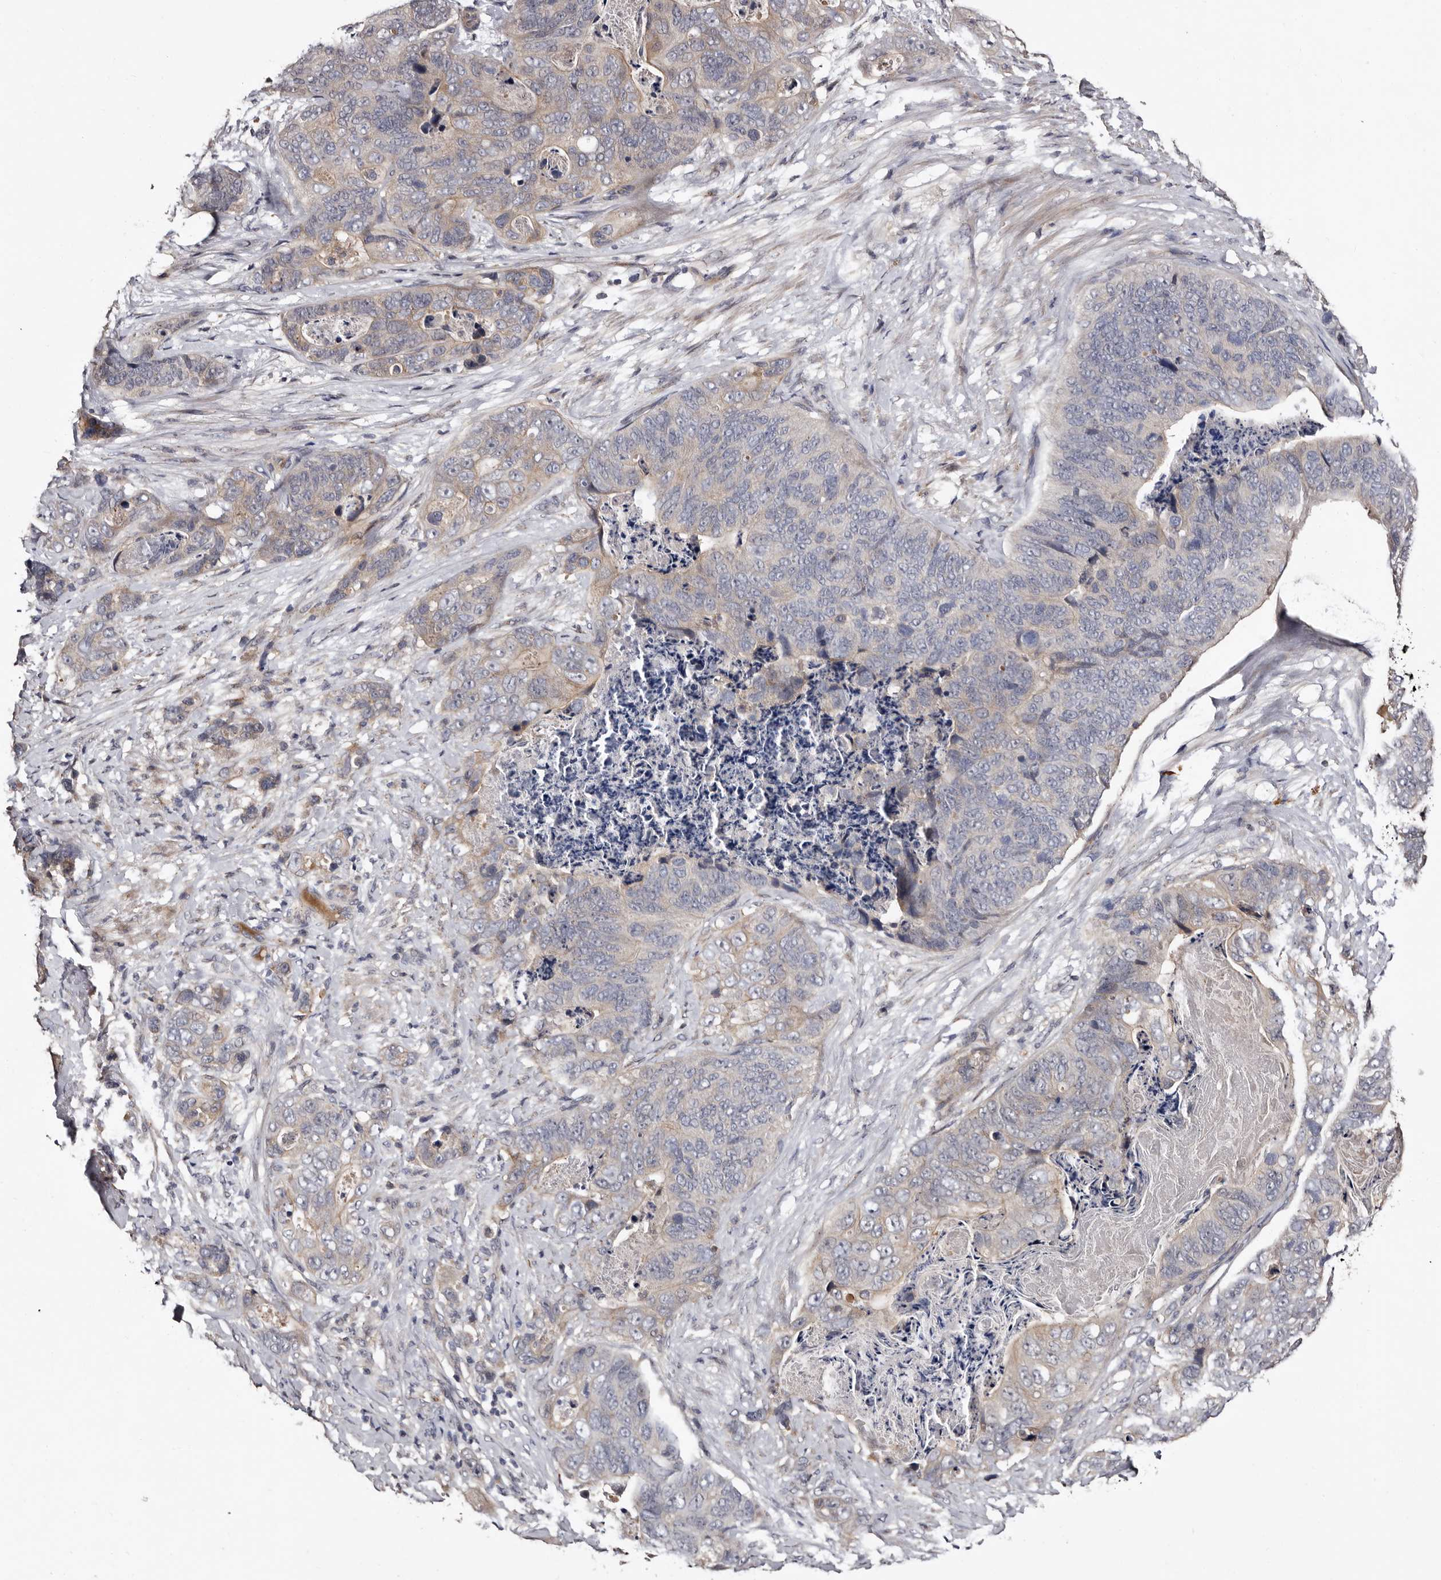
{"staining": {"intensity": "weak", "quantity": "<25%", "location": "cytoplasmic/membranous"}, "tissue": "stomach cancer", "cell_type": "Tumor cells", "image_type": "cancer", "snomed": [{"axis": "morphology", "description": "Normal tissue, NOS"}, {"axis": "morphology", "description": "Adenocarcinoma, NOS"}, {"axis": "topography", "description": "Stomach"}], "caption": "IHC micrograph of human stomach cancer (adenocarcinoma) stained for a protein (brown), which exhibits no staining in tumor cells. (DAB immunohistochemistry visualized using brightfield microscopy, high magnification).", "gene": "DNPH1", "patient": {"sex": "female", "age": 89}}